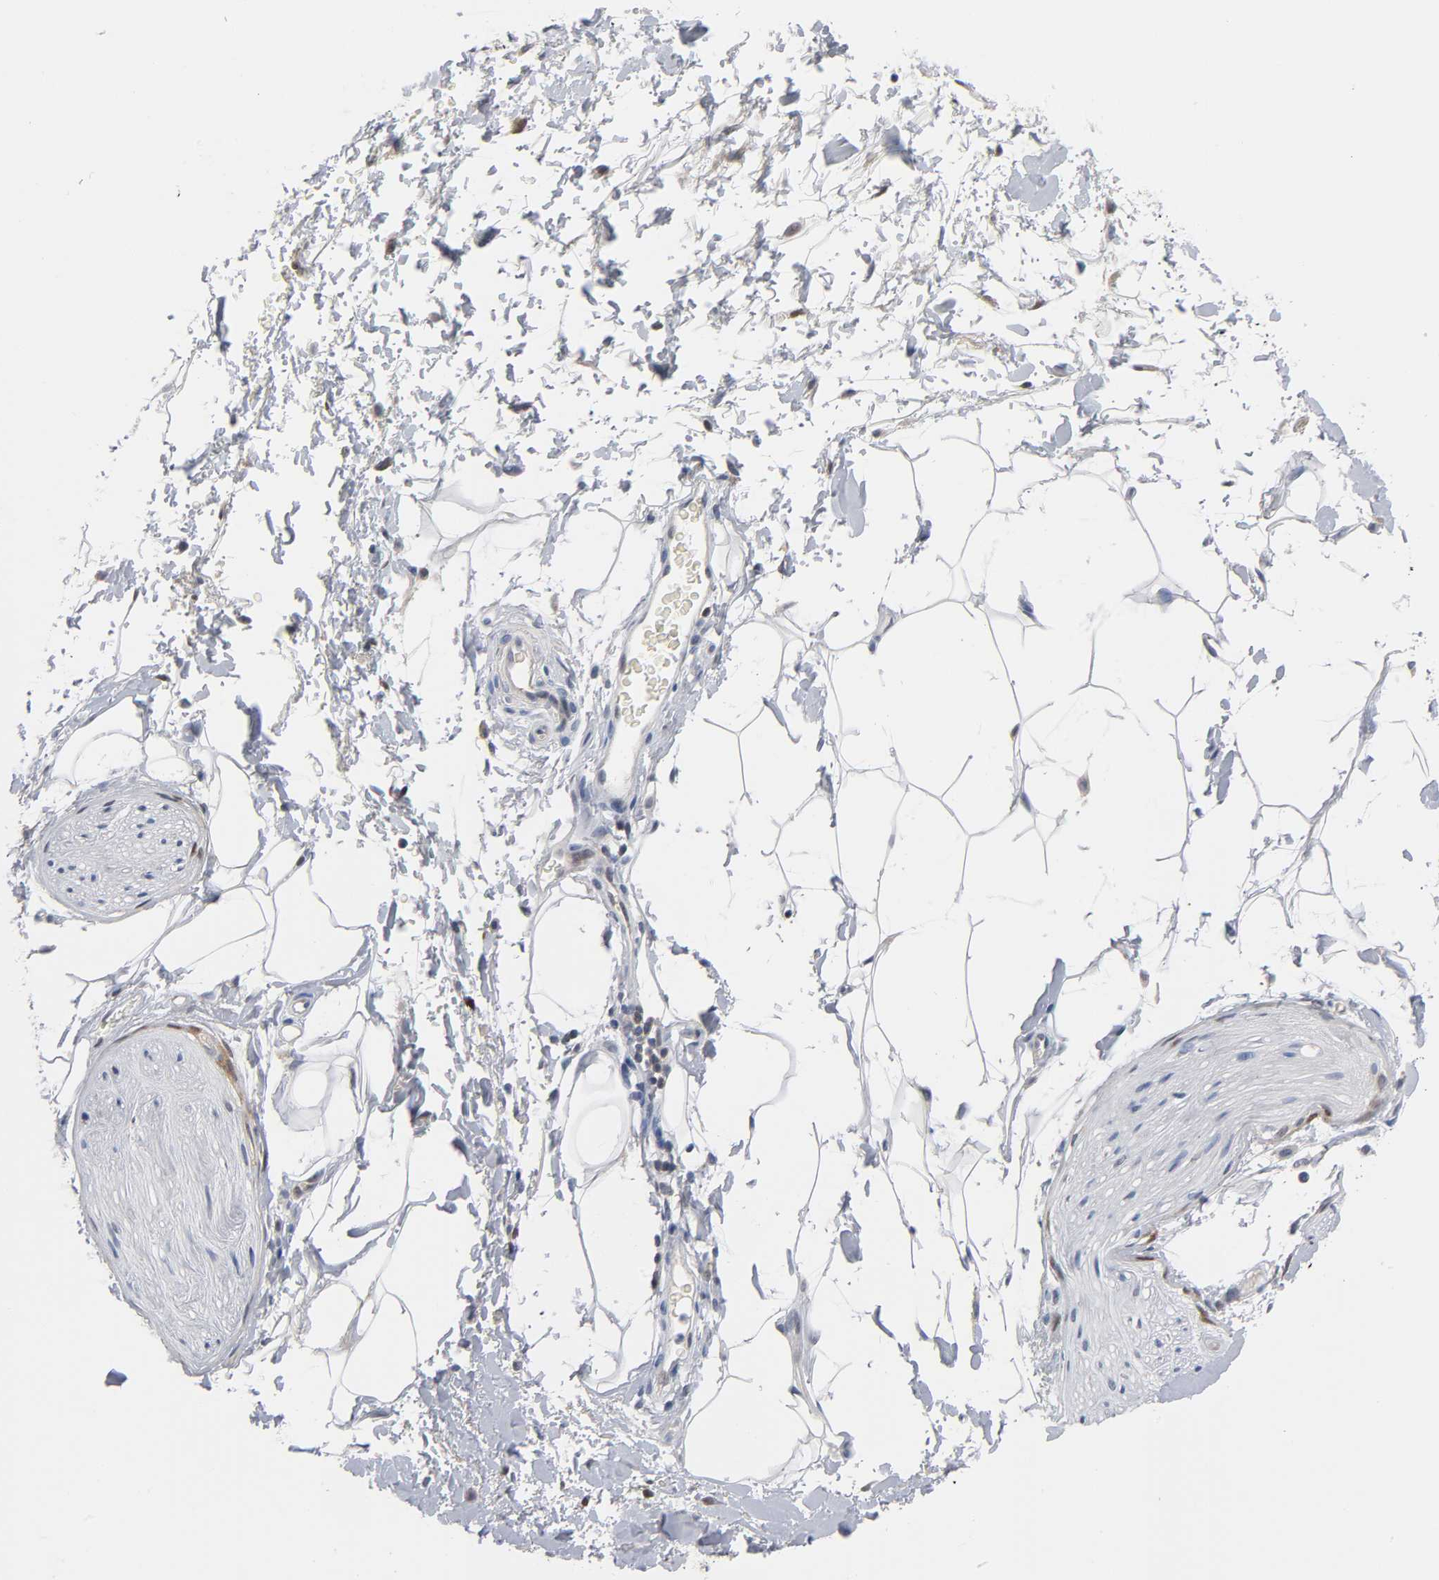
{"staining": {"intensity": "negative", "quantity": "none", "location": "none"}, "tissue": "adipose tissue", "cell_type": "Adipocytes", "image_type": "normal", "snomed": [{"axis": "morphology", "description": "Normal tissue, NOS"}, {"axis": "topography", "description": "Soft tissue"}, {"axis": "topography", "description": "Peripheral nerve tissue"}], "caption": "Micrograph shows no protein positivity in adipocytes of unremarkable adipose tissue.", "gene": "NFATC1", "patient": {"sex": "female", "age": 71}}